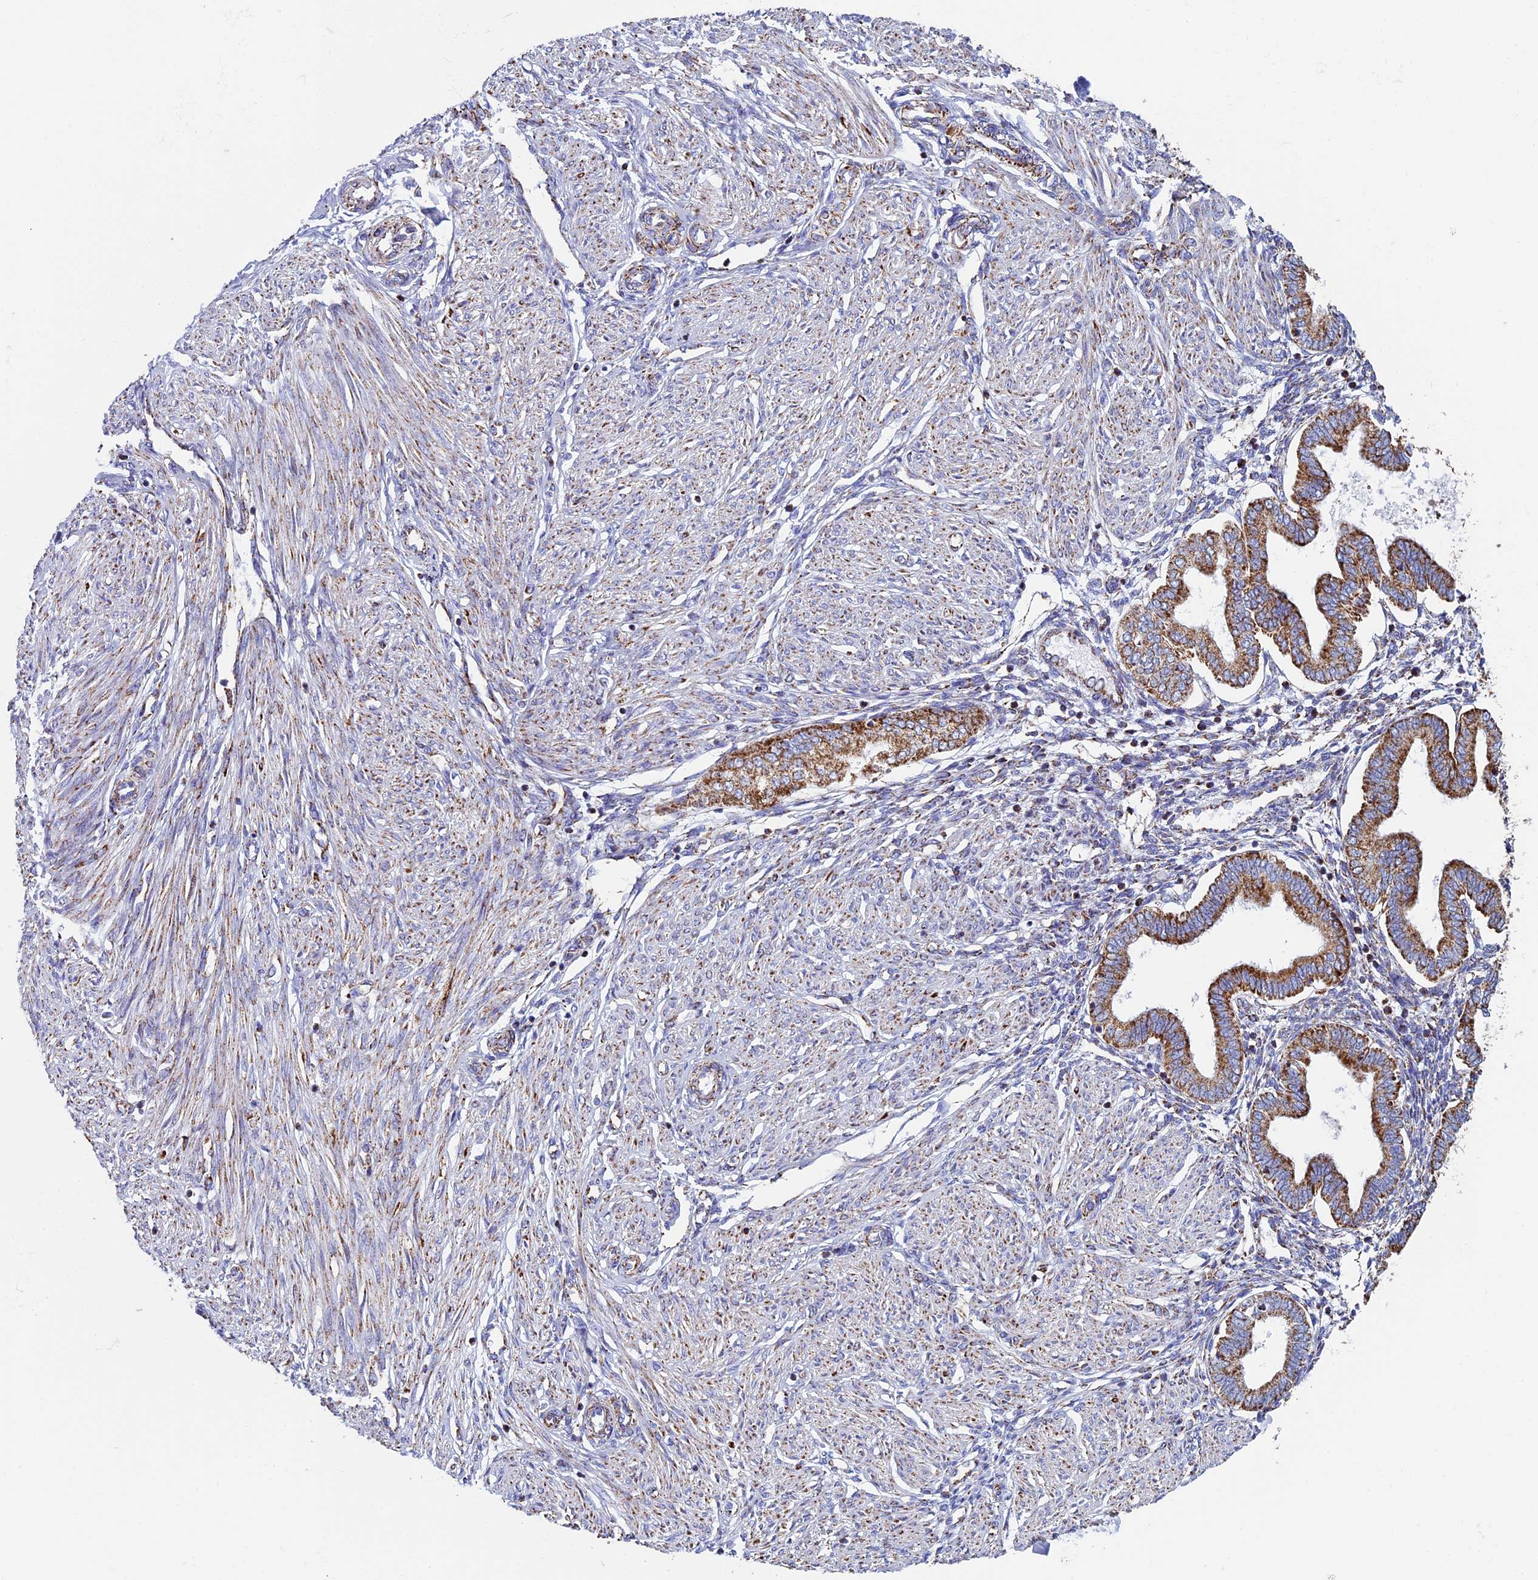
{"staining": {"intensity": "moderate", "quantity": "<25%", "location": "cytoplasmic/membranous"}, "tissue": "endometrium", "cell_type": "Cells in endometrial stroma", "image_type": "normal", "snomed": [{"axis": "morphology", "description": "Normal tissue, NOS"}, {"axis": "topography", "description": "Endometrium"}], "caption": "Immunohistochemistry micrograph of unremarkable endometrium: endometrium stained using immunohistochemistry (IHC) shows low levels of moderate protein expression localized specifically in the cytoplasmic/membranous of cells in endometrial stroma, appearing as a cytoplasmic/membranous brown color.", "gene": "UQCRFS1", "patient": {"sex": "female", "age": 53}}